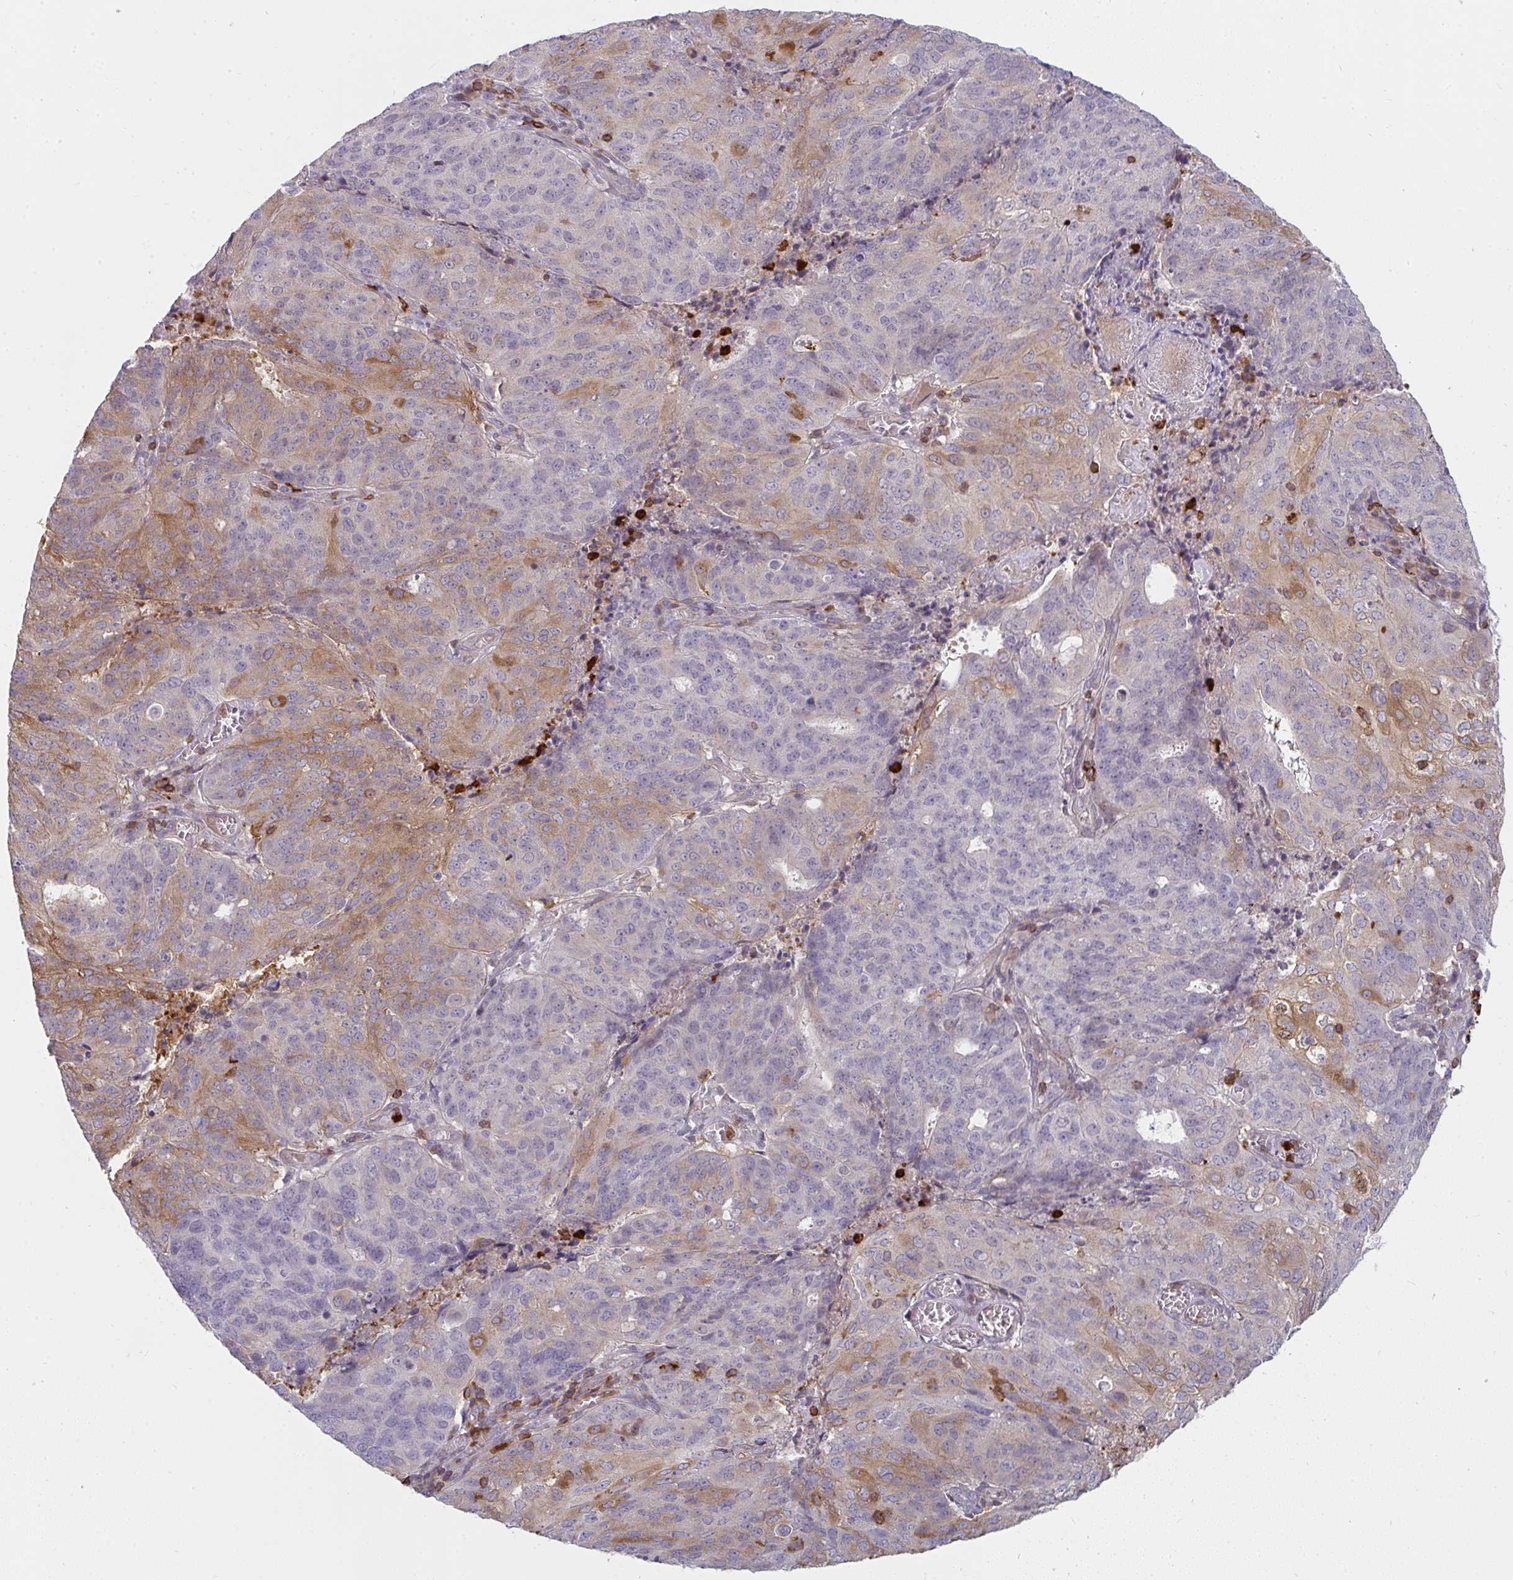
{"staining": {"intensity": "moderate", "quantity": "<25%", "location": "cytoplasmic/membranous"}, "tissue": "endometrial cancer", "cell_type": "Tumor cells", "image_type": "cancer", "snomed": [{"axis": "morphology", "description": "Adenocarcinoma, NOS"}, {"axis": "topography", "description": "Endometrium"}], "caption": "Tumor cells show low levels of moderate cytoplasmic/membranous positivity in about <25% of cells in human endometrial cancer (adenocarcinoma).", "gene": "CSF3R", "patient": {"sex": "female", "age": 82}}